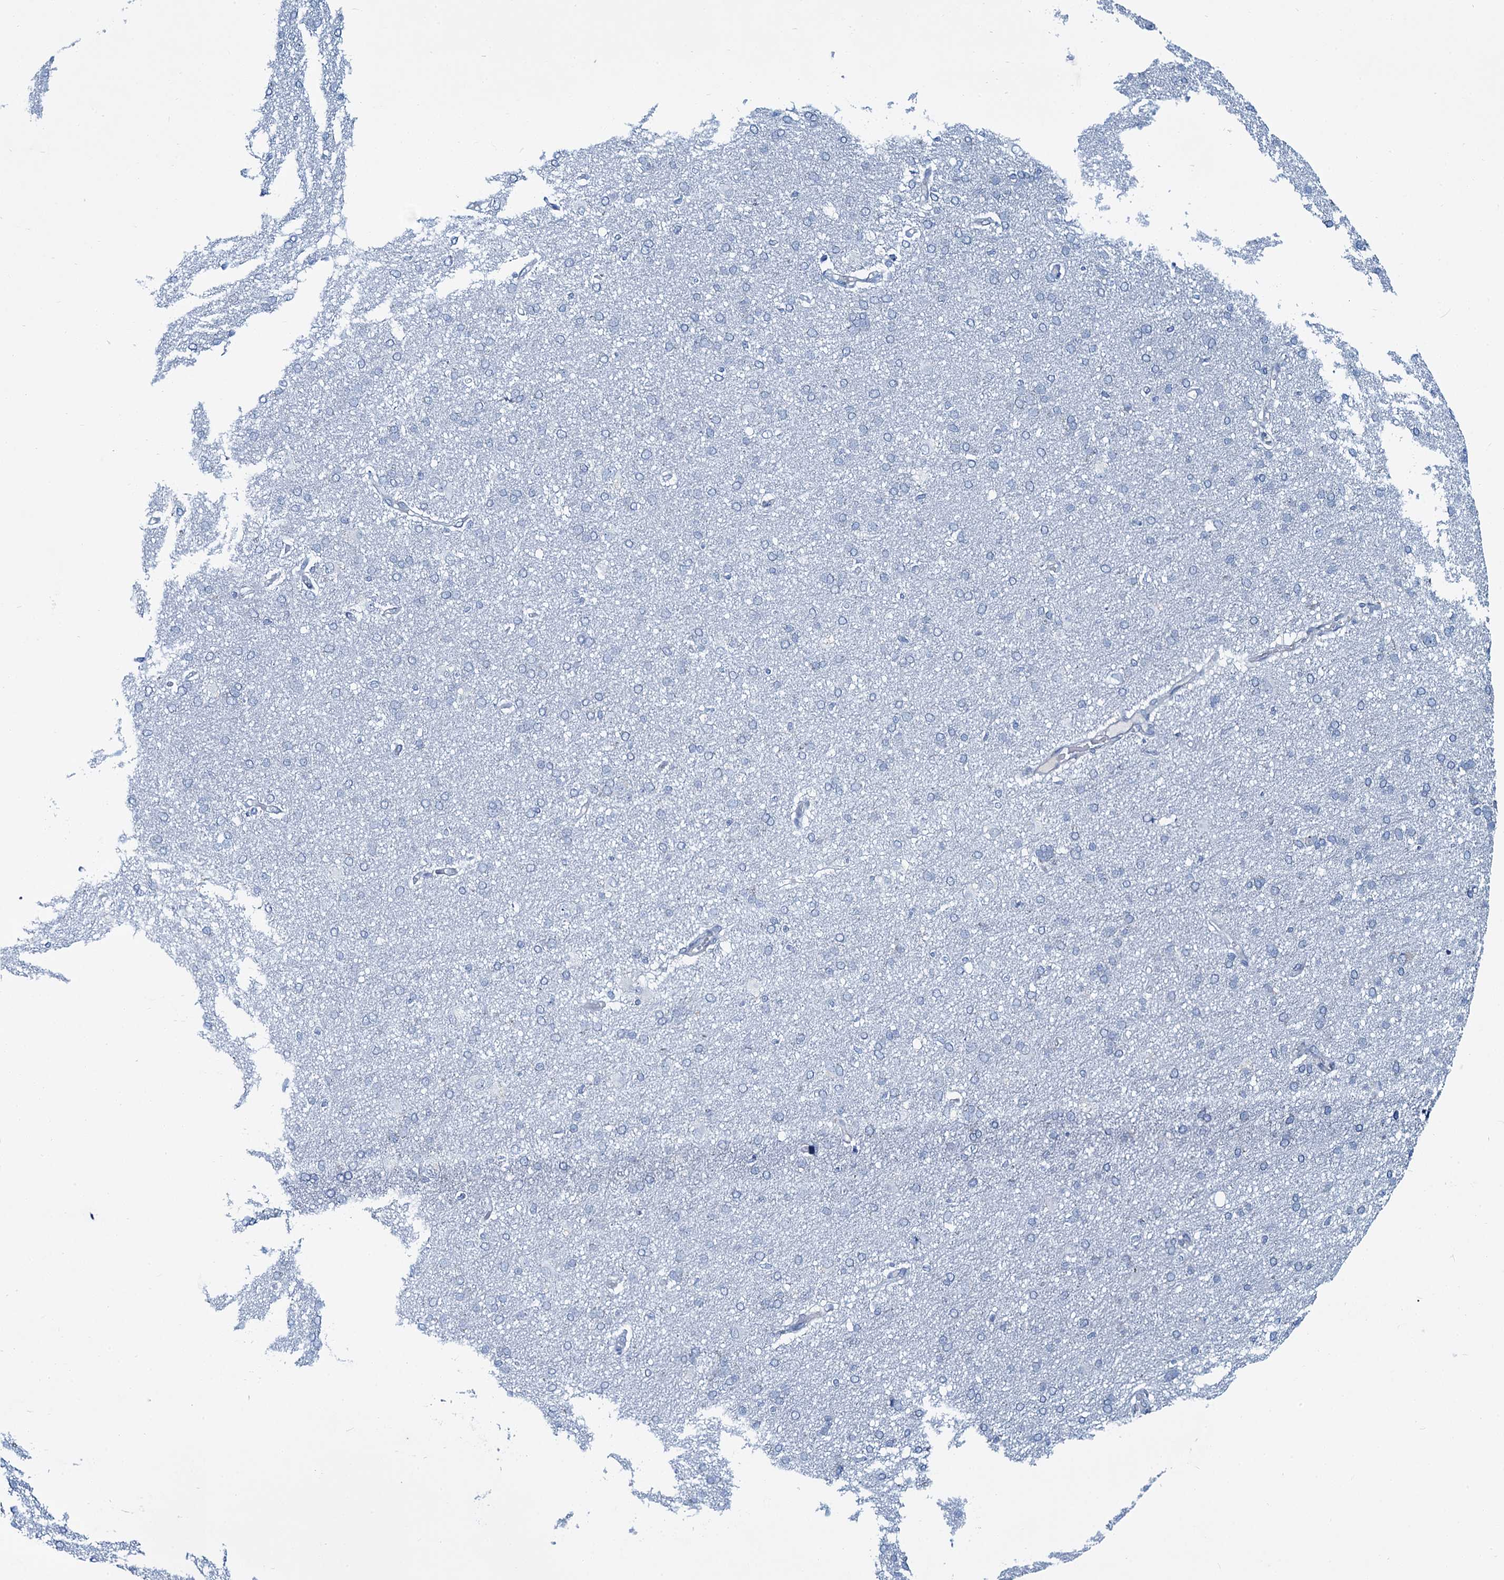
{"staining": {"intensity": "negative", "quantity": "none", "location": "none"}, "tissue": "cerebral cortex", "cell_type": "Endothelial cells", "image_type": "normal", "snomed": [{"axis": "morphology", "description": "Normal tissue, NOS"}, {"axis": "topography", "description": "Cerebral cortex"}], "caption": "Immunohistochemical staining of normal human cerebral cortex demonstrates no significant staining in endothelial cells.", "gene": "ASTE1", "patient": {"sex": "male", "age": 62}}